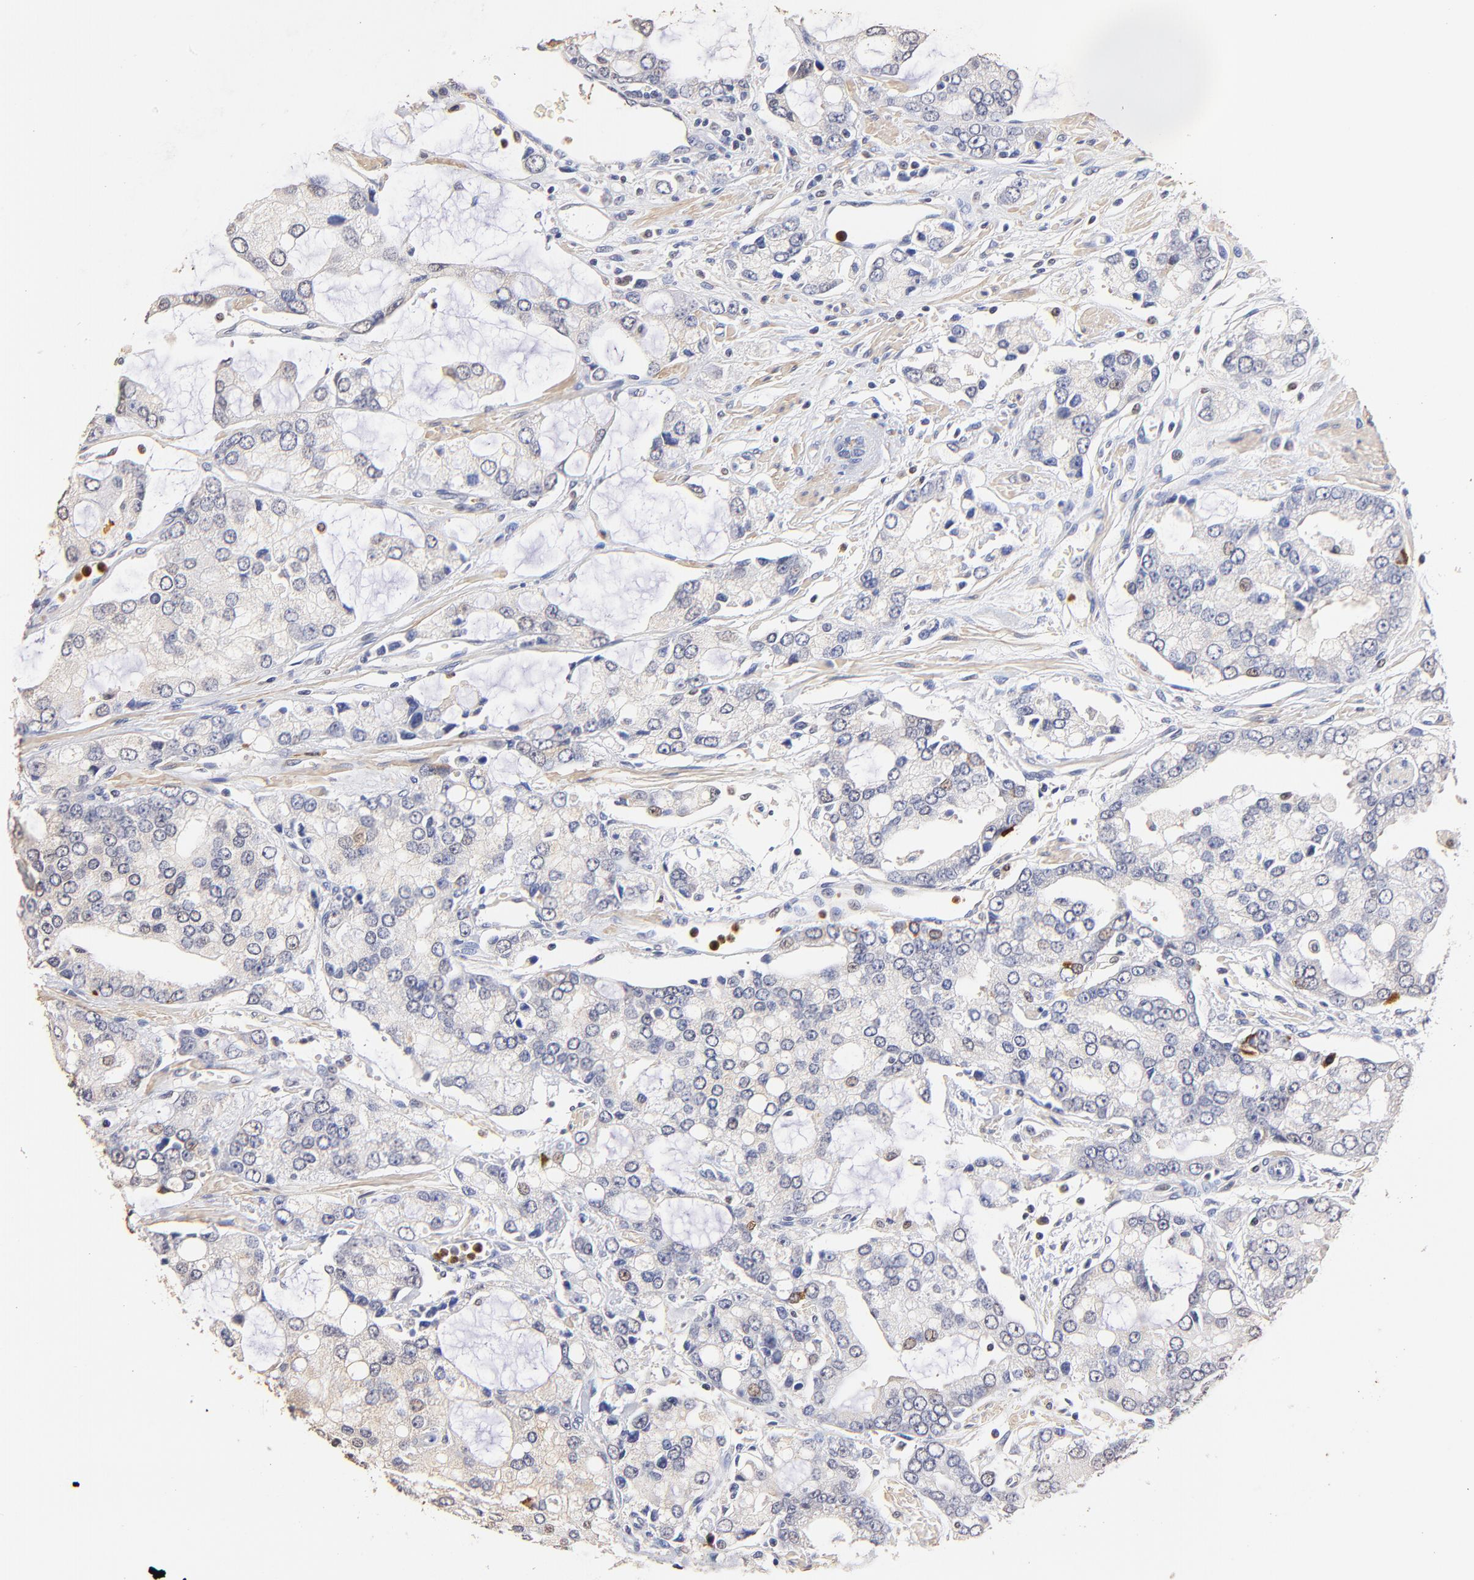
{"staining": {"intensity": "weak", "quantity": "<25%", "location": "cytoplasmic/membranous"}, "tissue": "prostate cancer", "cell_type": "Tumor cells", "image_type": "cancer", "snomed": [{"axis": "morphology", "description": "Adenocarcinoma, High grade"}, {"axis": "topography", "description": "Prostate"}], "caption": "Tumor cells are negative for brown protein staining in prostate cancer (high-grade adenocarcinoma).", "gene": "BBOF1", "patient": {"sex": "male", "age": 67}}